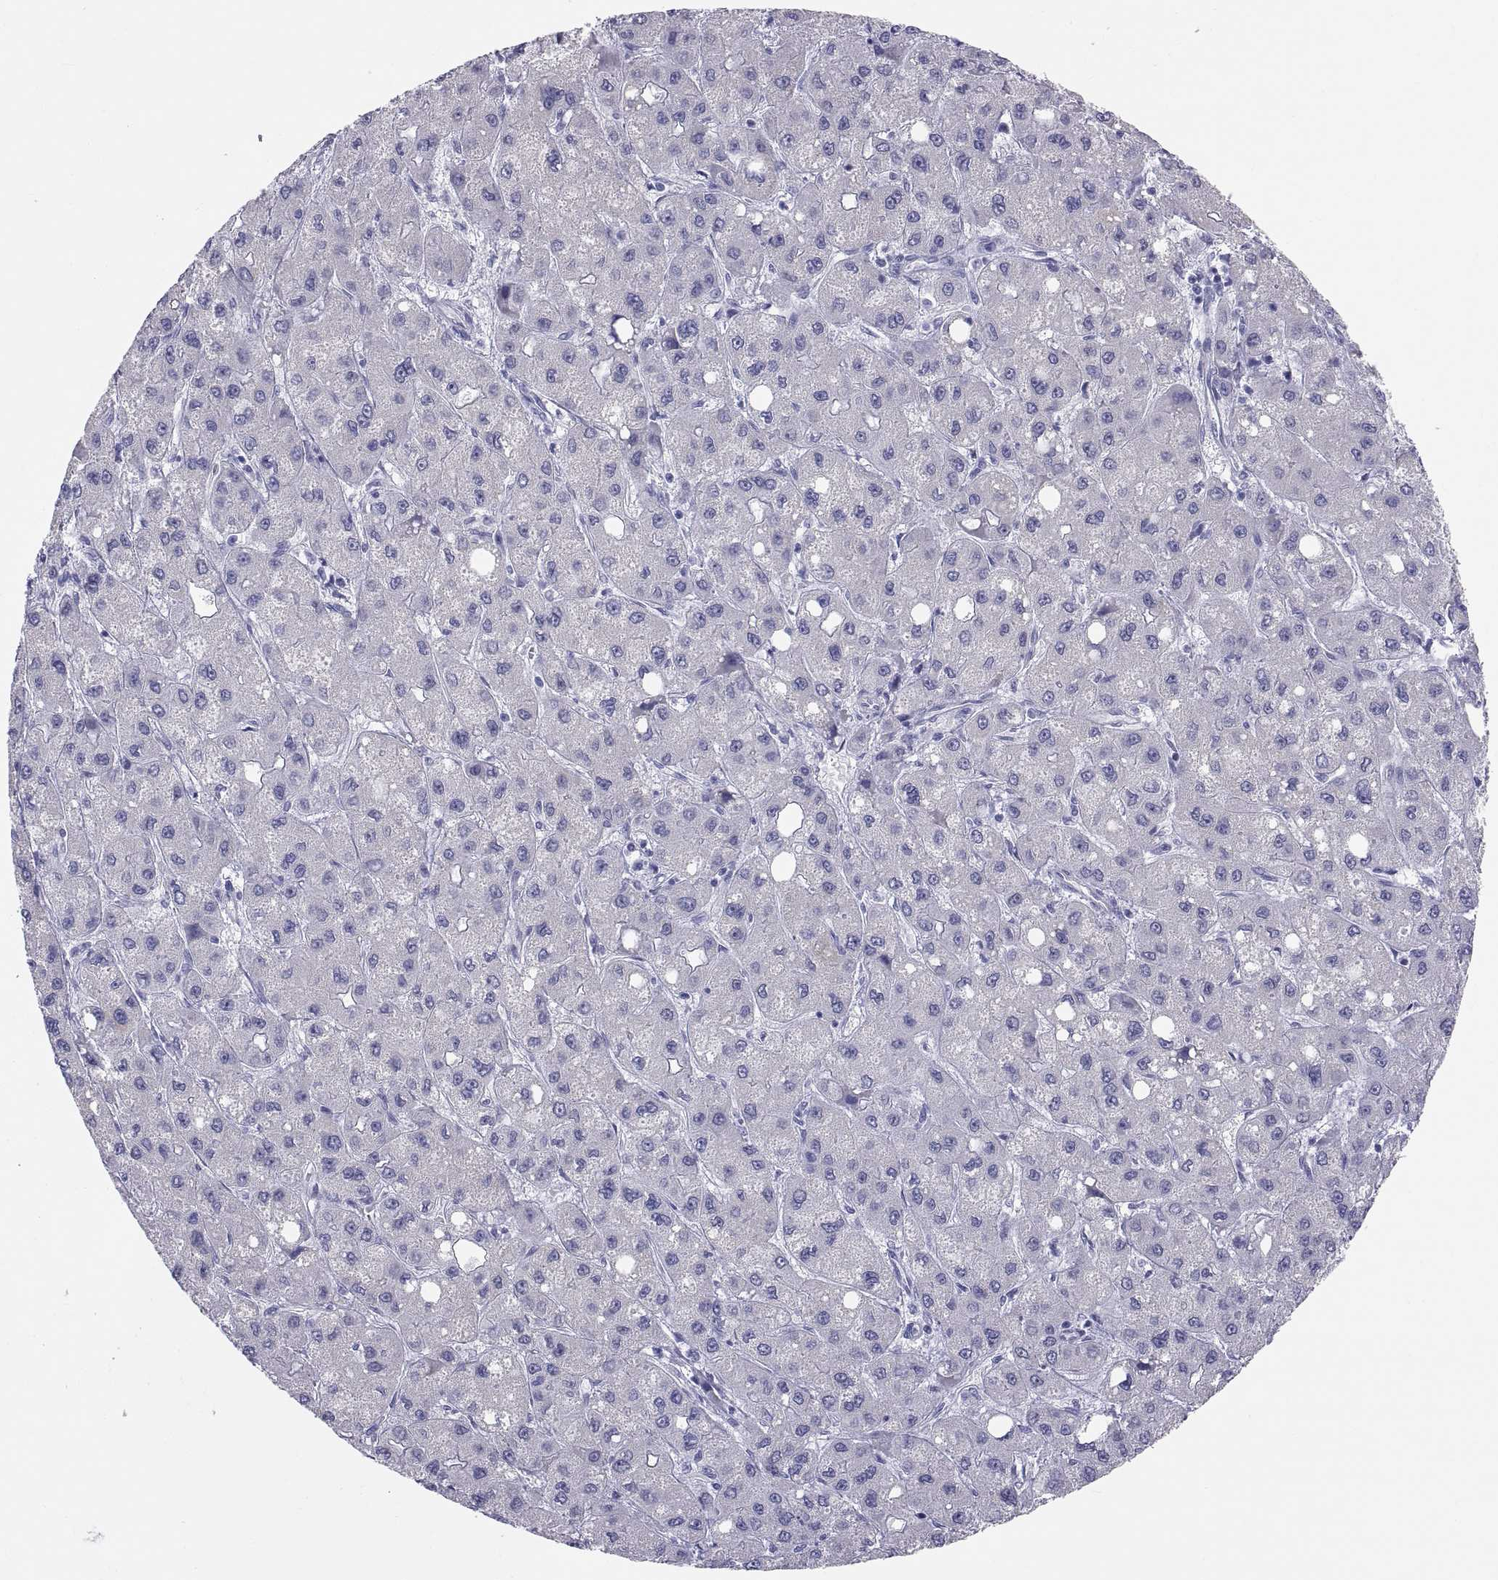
{"staining": {"intensity": "weak", "quantity": "25%-75%", "location": "cytoplasmic/membranous"}, "tissue": "liver cancer", "cell_type": "Tumor cells", "image_type": "cancer", "snomed": [{"axis": "morphology", "description": "Carcinoma, Hepatocellular, NOS"}, {"axis": "topography", "description": "Liver"}], "caption": "This photomicrograph shows liver cancer stained with IHC to label a protein in brown. The cytoplasmic/membranous of tumor cells show weak positivity for the protein. Nuclei are counter-stained blue.", "gene": "FAM170A", "patient": {"sex": "male", "age": 73}}